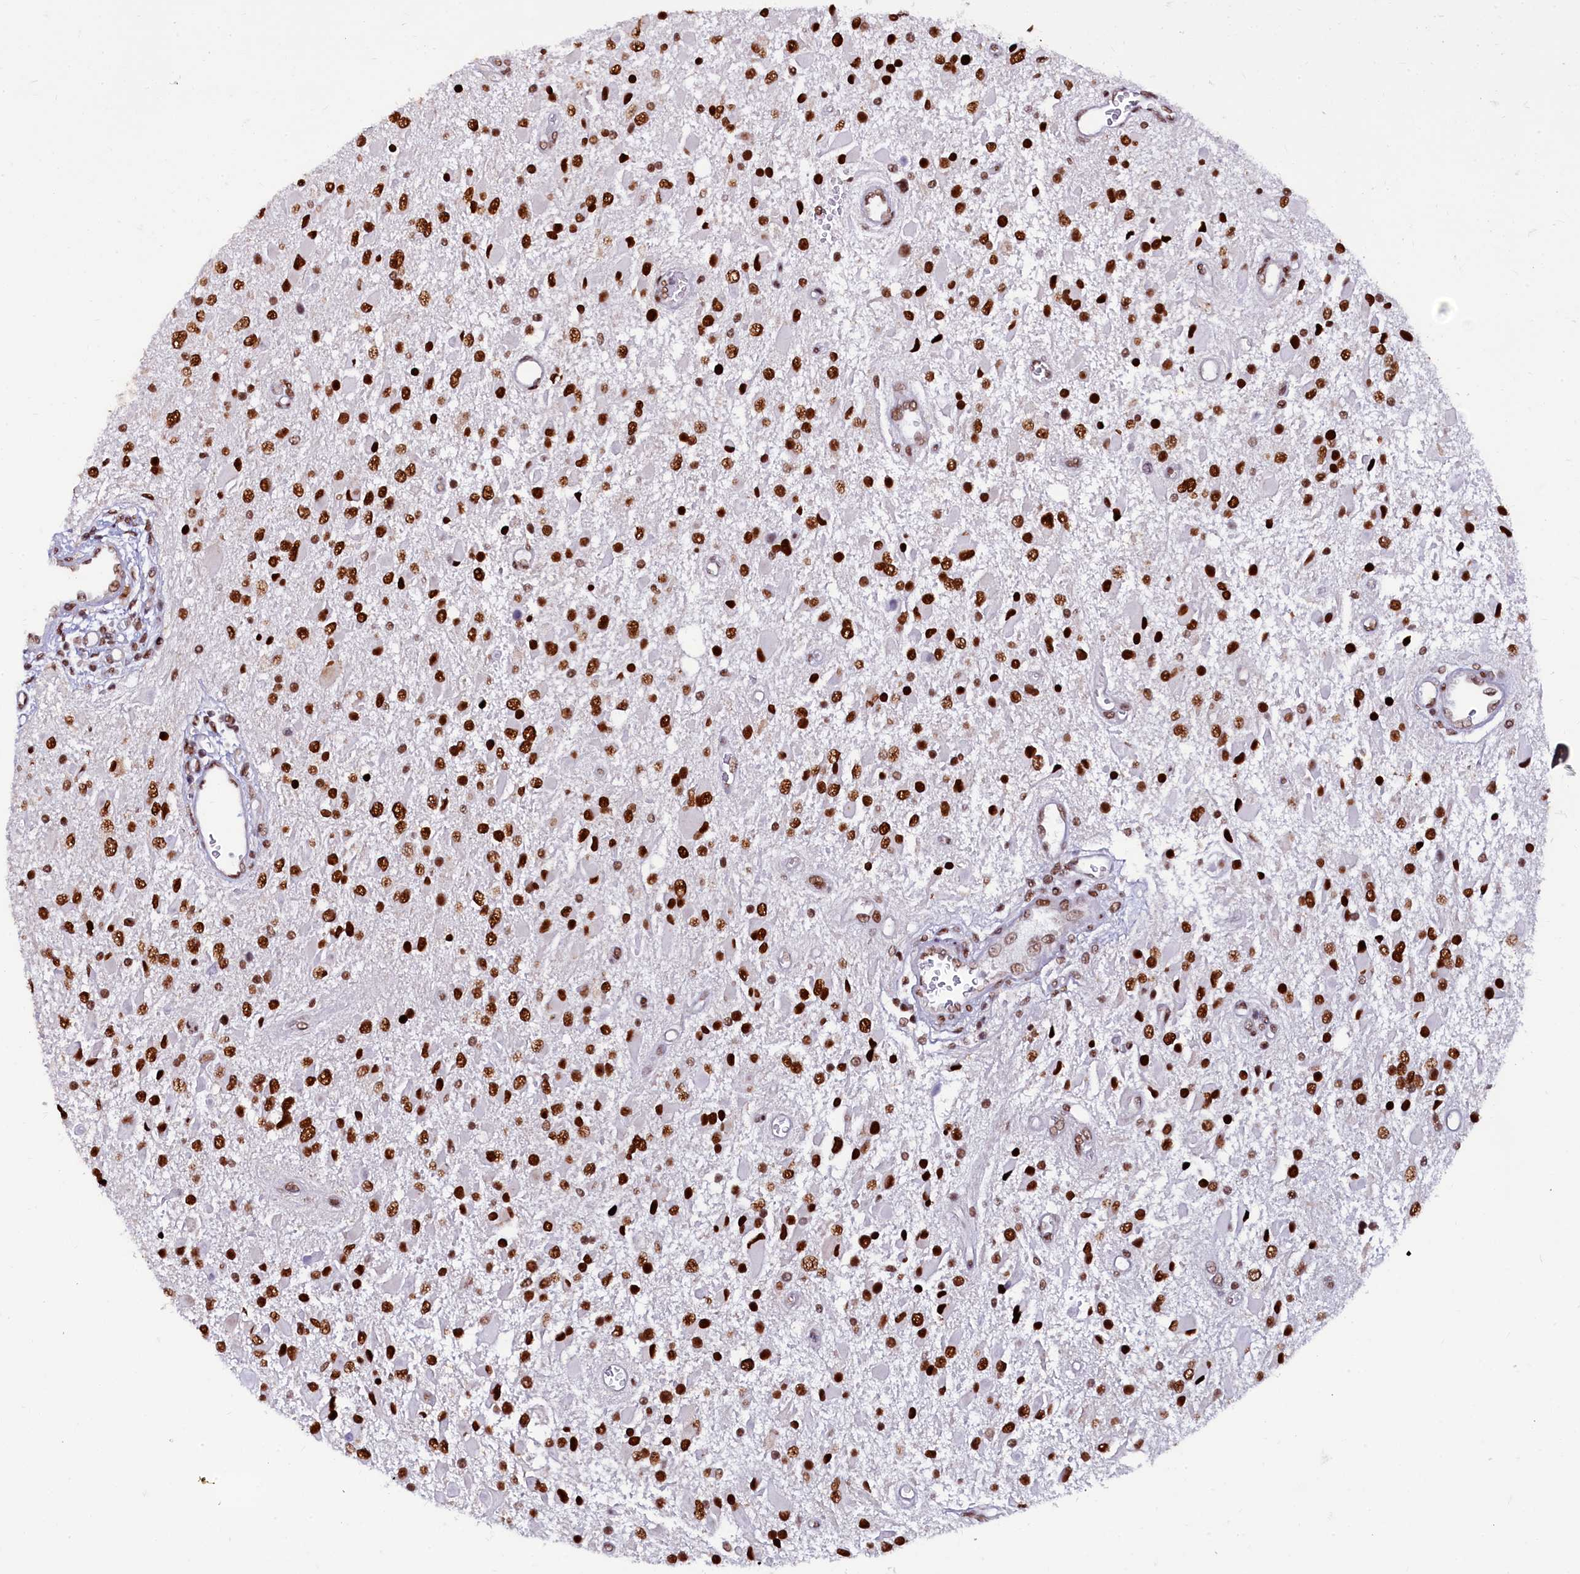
{"staining": {"intensity": "strong", "quantity": ">75%", "location": "nuclear"}, "tissue": "glioma", "cell_type": "Tumor cells", "image_type": "cancer", "snomed": [{"axis": "morphology", "description": "Glioma, malignant, High grade"}, {"axis": "topography", "description": "Brain"}], "caption": "Tumor cells show high levels of strong nuclear staining in about >75% of cells in human glioma. Nuclei are stained in blue.", "gene": "CPSF7", "patient": {"sex": "male", "age": 53}}